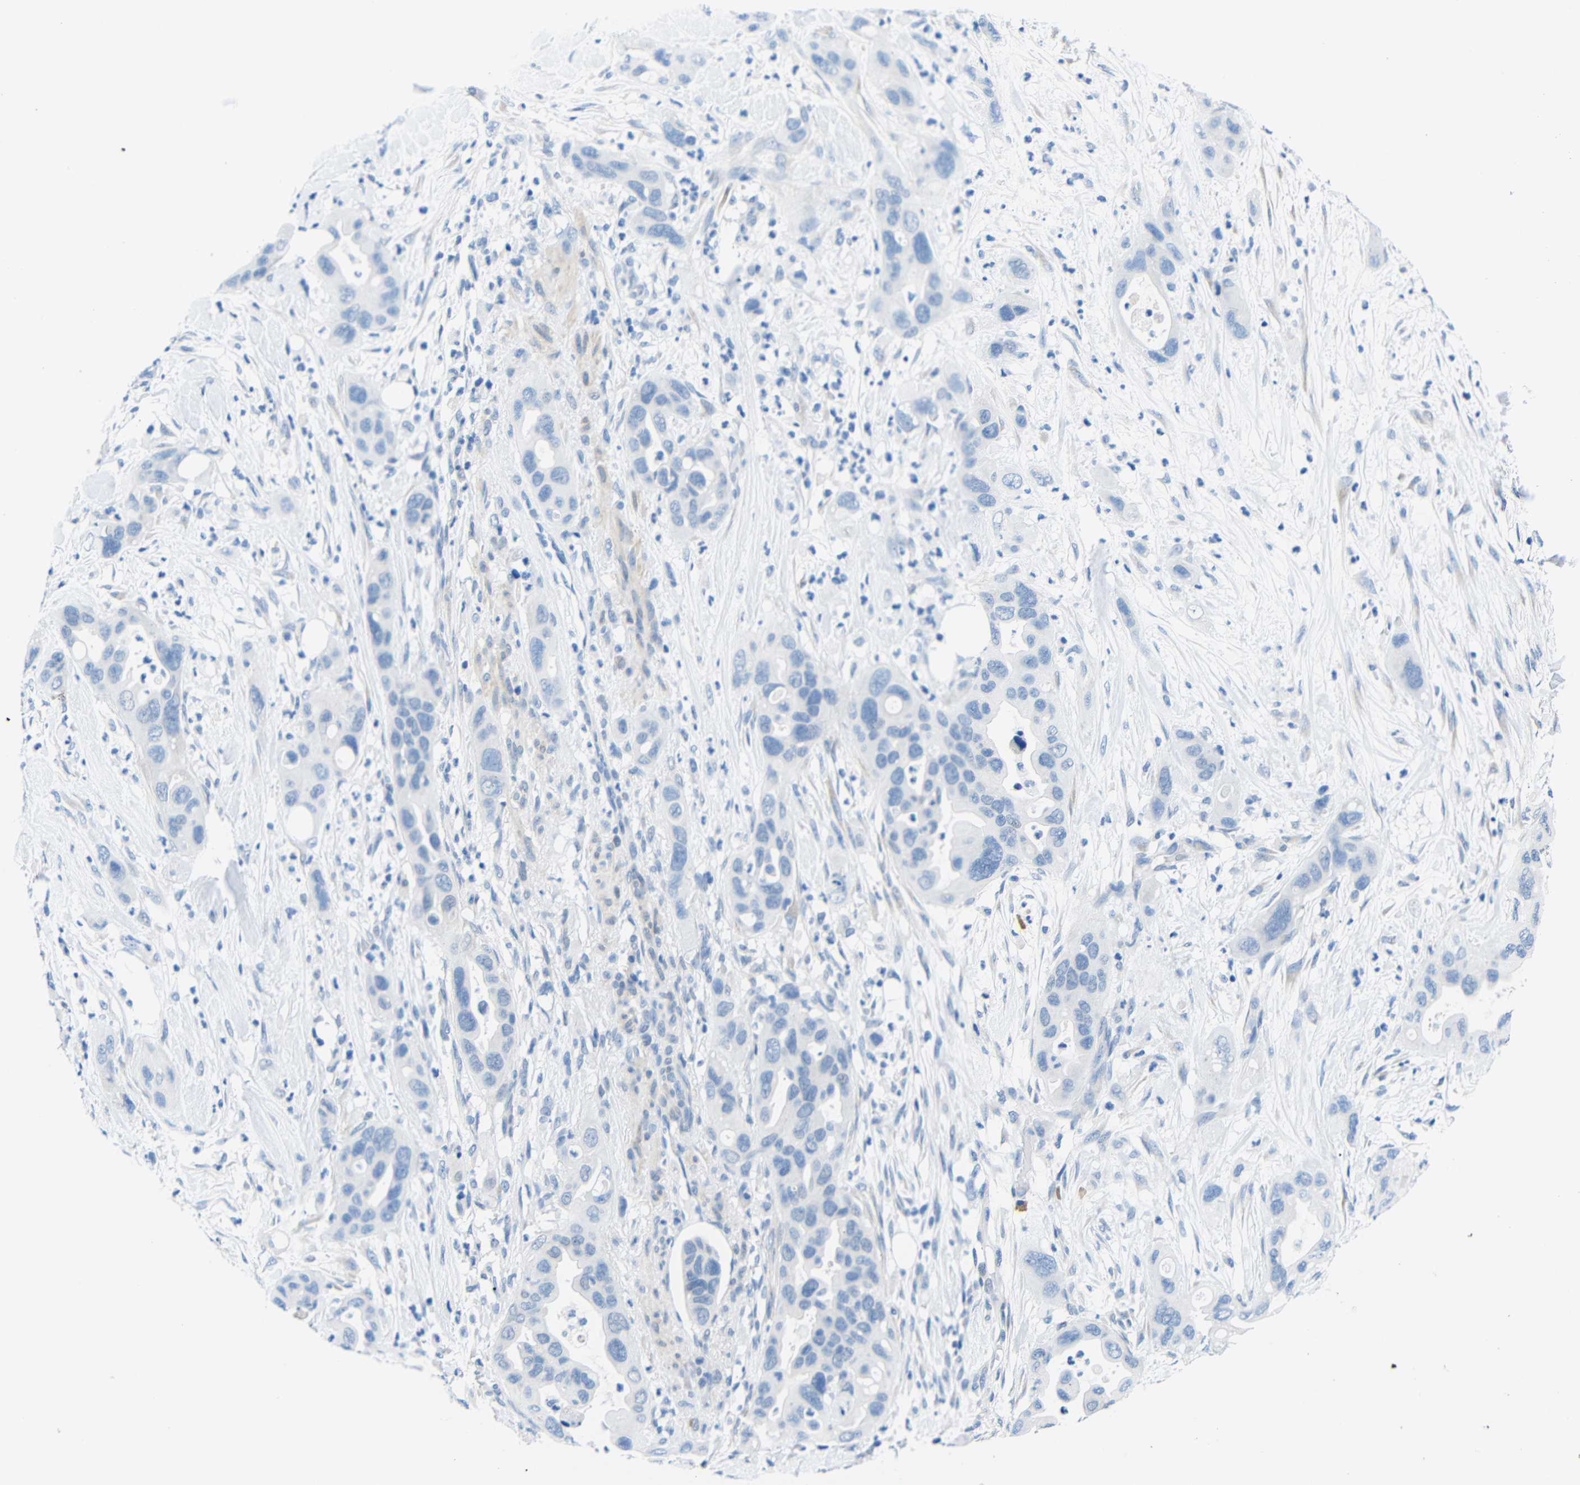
{"staining": {"intensity": "negative", "quantity": "none", "location": "none"}, "tissue": "pancreatic cancer", "cell_type": "Tumor cells", "image_type": "cancer", "snomed": [{"axis": "morphology", "description": "Adenocarcinoma, NOS"}, {"axis": "topography", "description": "Pancreas"}], "caption": "The micrograph shows no staining of tumor cells in pancreatic adenocarcinoma.", "gene": "NEGR1", "patient": {"sex": "female", "age": 71}}